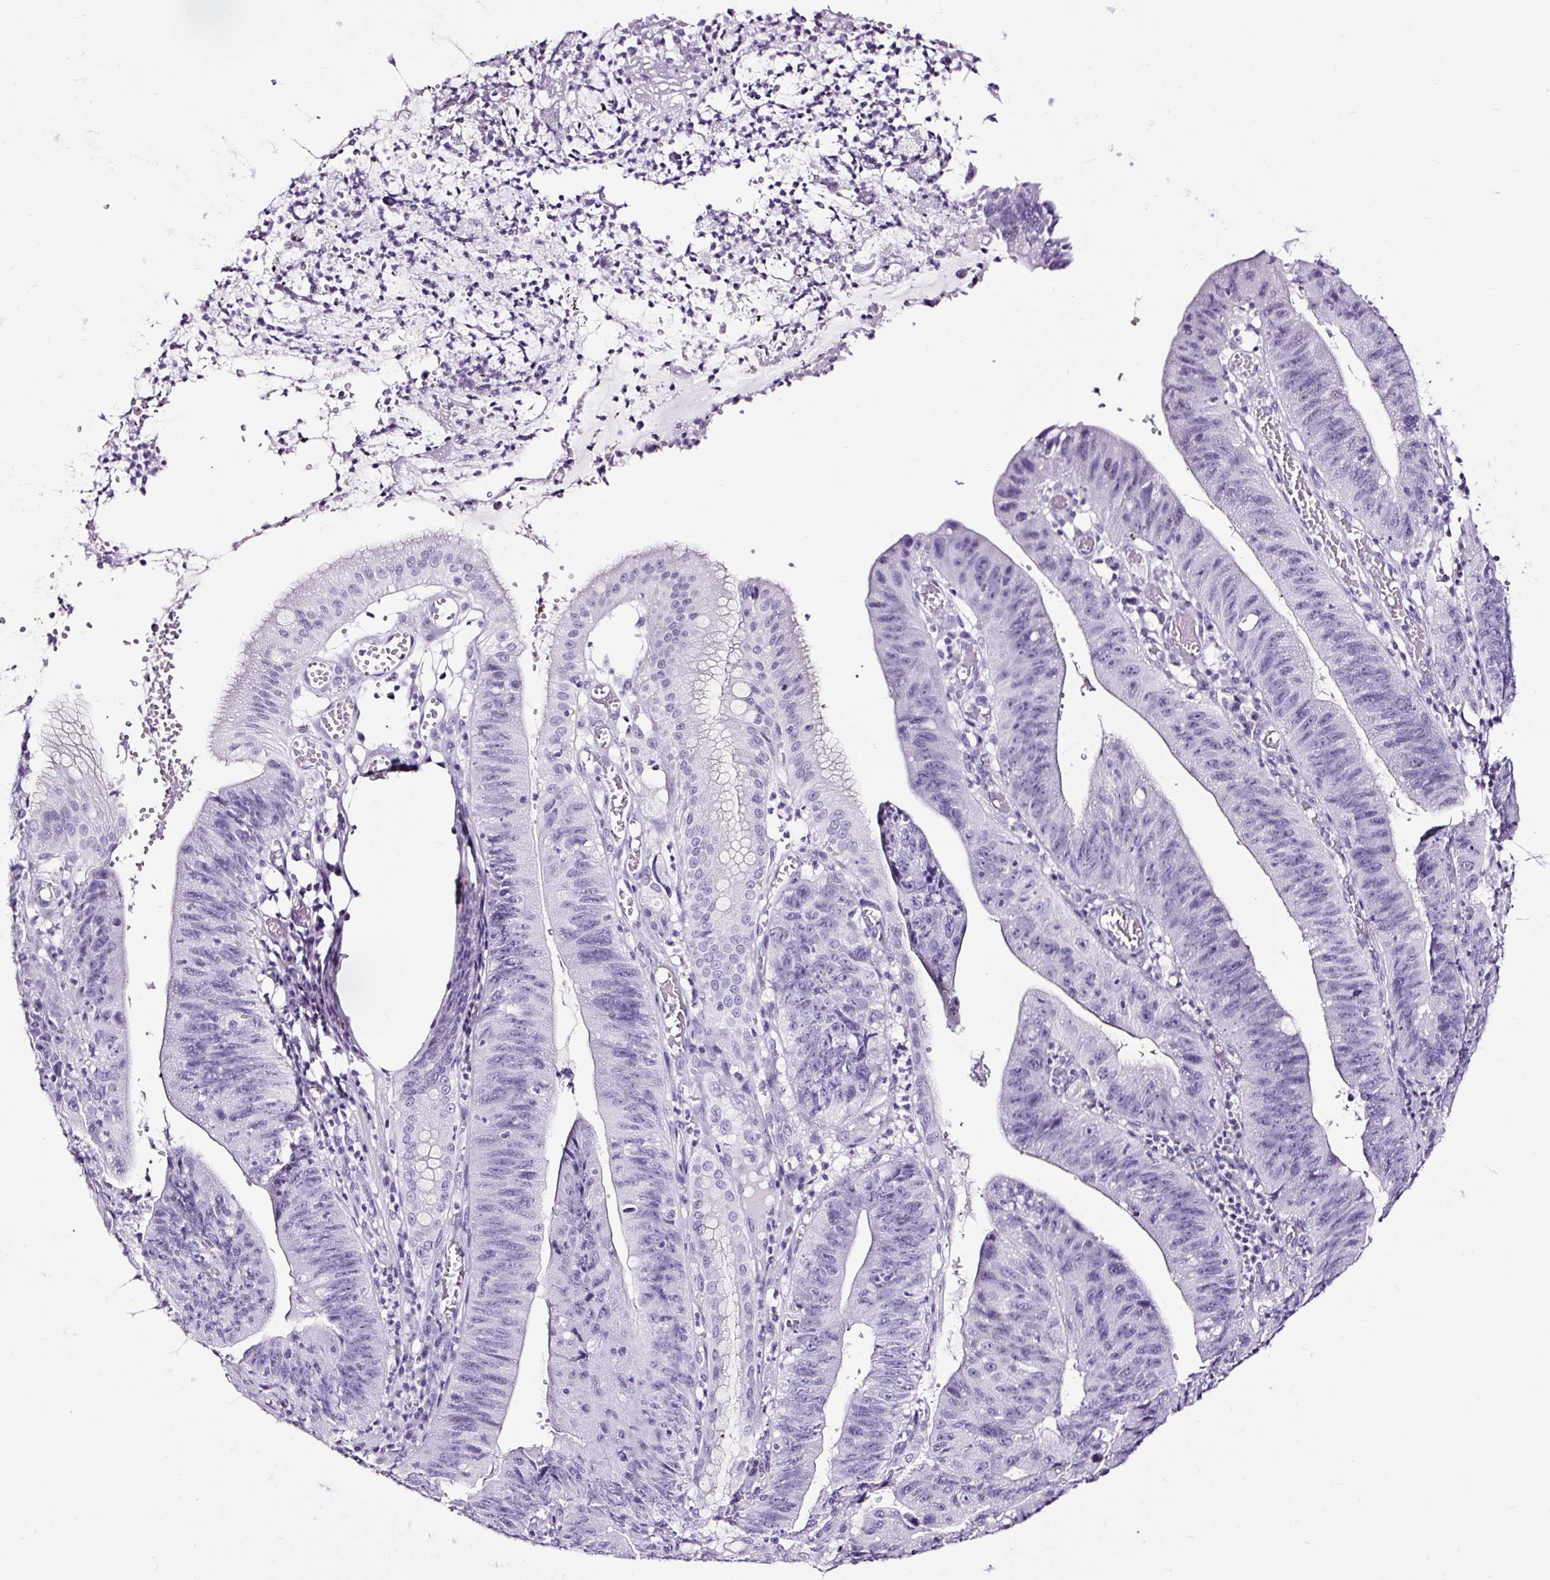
{"staining": {"intensity": "negative", "quantity": "none", "location": "none"}, "tissue": "stomach cancer", "cell_type": "Tumor cells", "image_type": "cancer", "snomed": [{"axis": "morphology", "description": "Adenocarcinoma, NOS"}, {"axis": "topography", "description": "Stomach"}], "caption": "The immunohistochemistry (IHC) image has no significant staining in tumor cells of stomach adenocarcinoma tissue.", "gene": "NPHS2", "patient": {"sex": "male", "age": 59}}